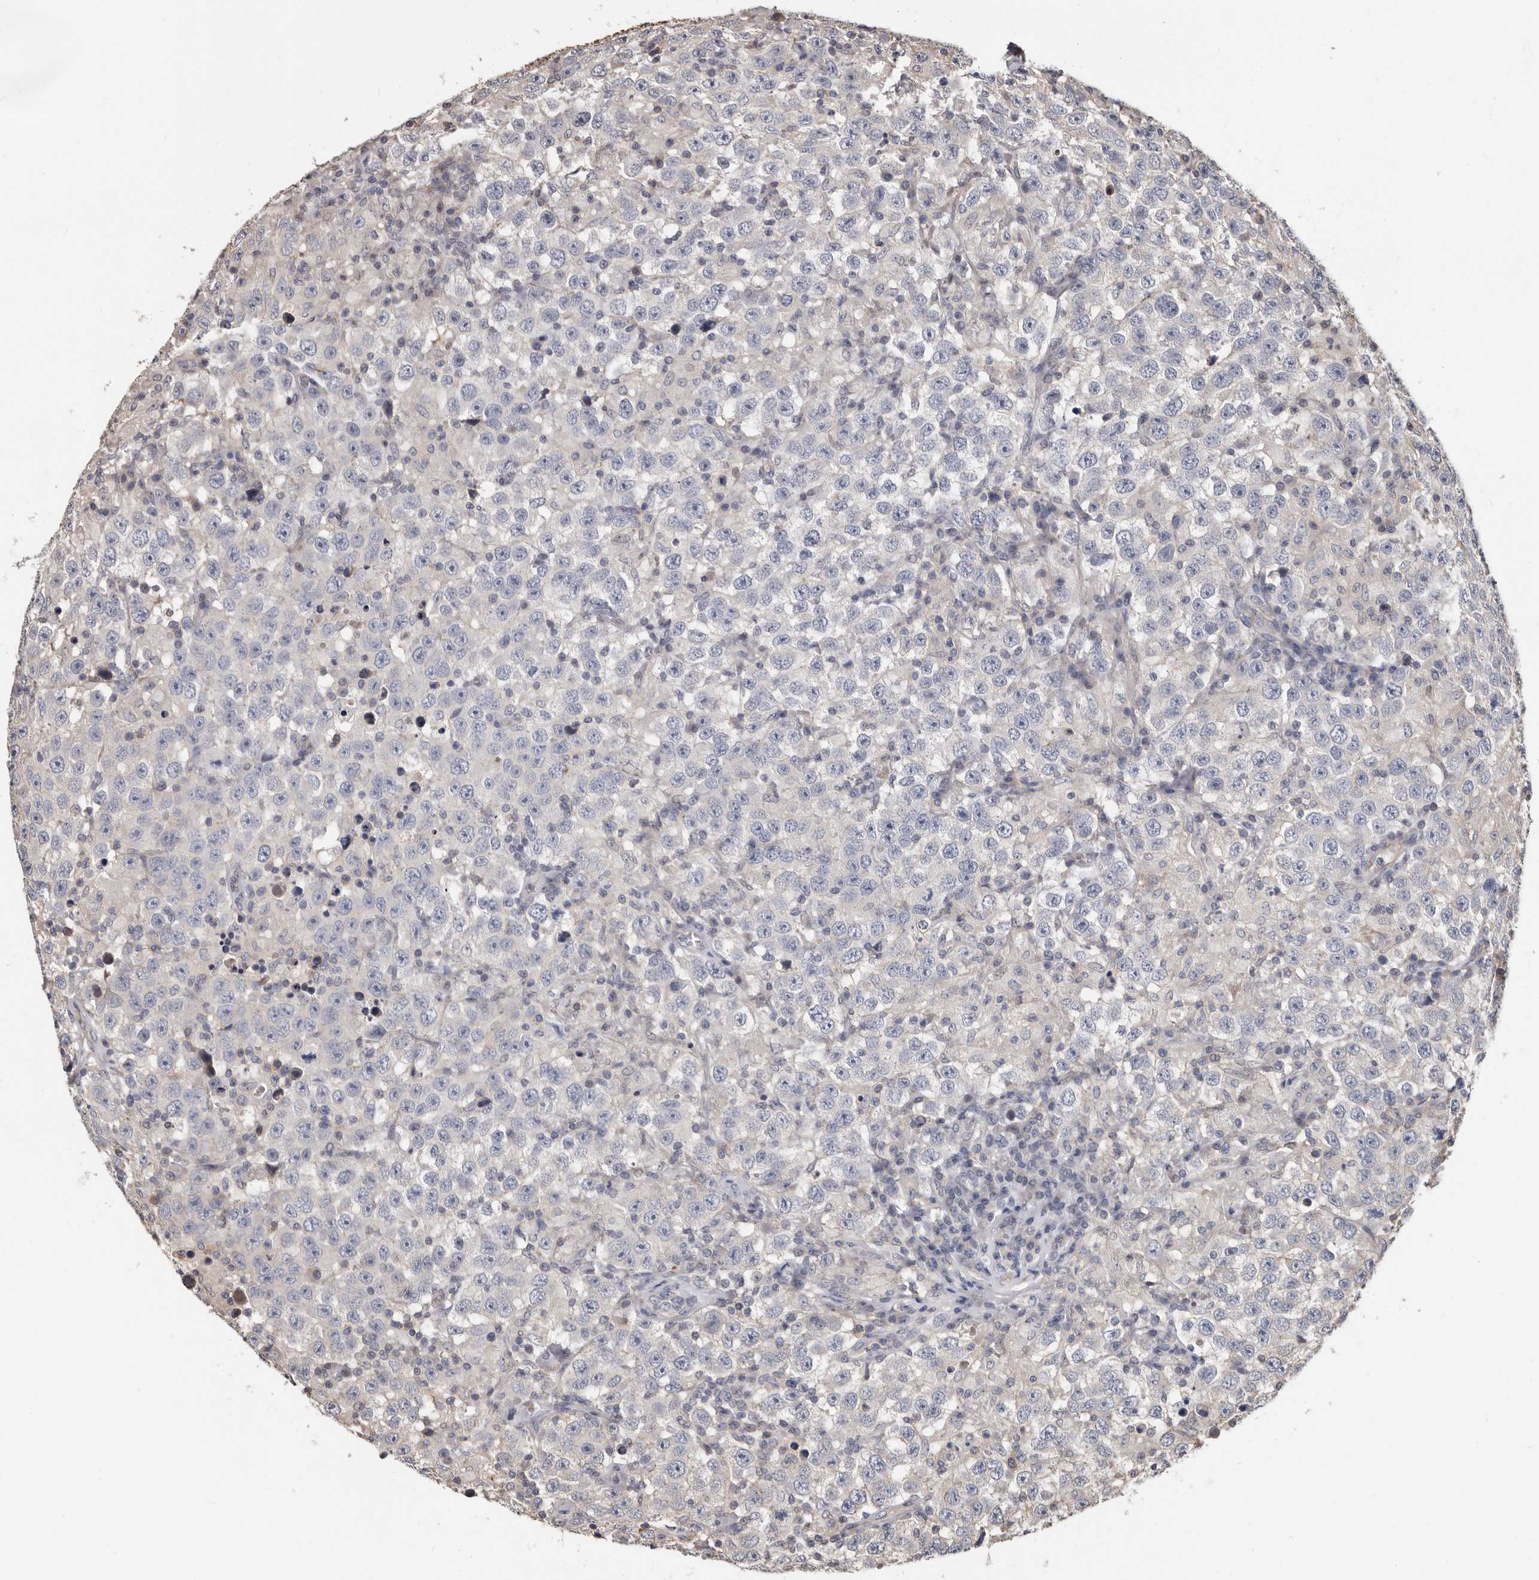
{"staining": {"intensity": "negative", "quantity": "none", "location": "none"}, "tissue": "testis cancer", "cell_type": "Tumor cells", "image_type": "cancer", "snomed": [{"axis": "morphology", "description": "Seminoma, NOS"}, {"axis": "topography", "description": "Testis"}], "caption": "A micrograph of testis seminoma stained for a protein displays no brown staining in tumor cells.", "gene": "MRPL18", "patient": {"sex": "male", "age": 41}}